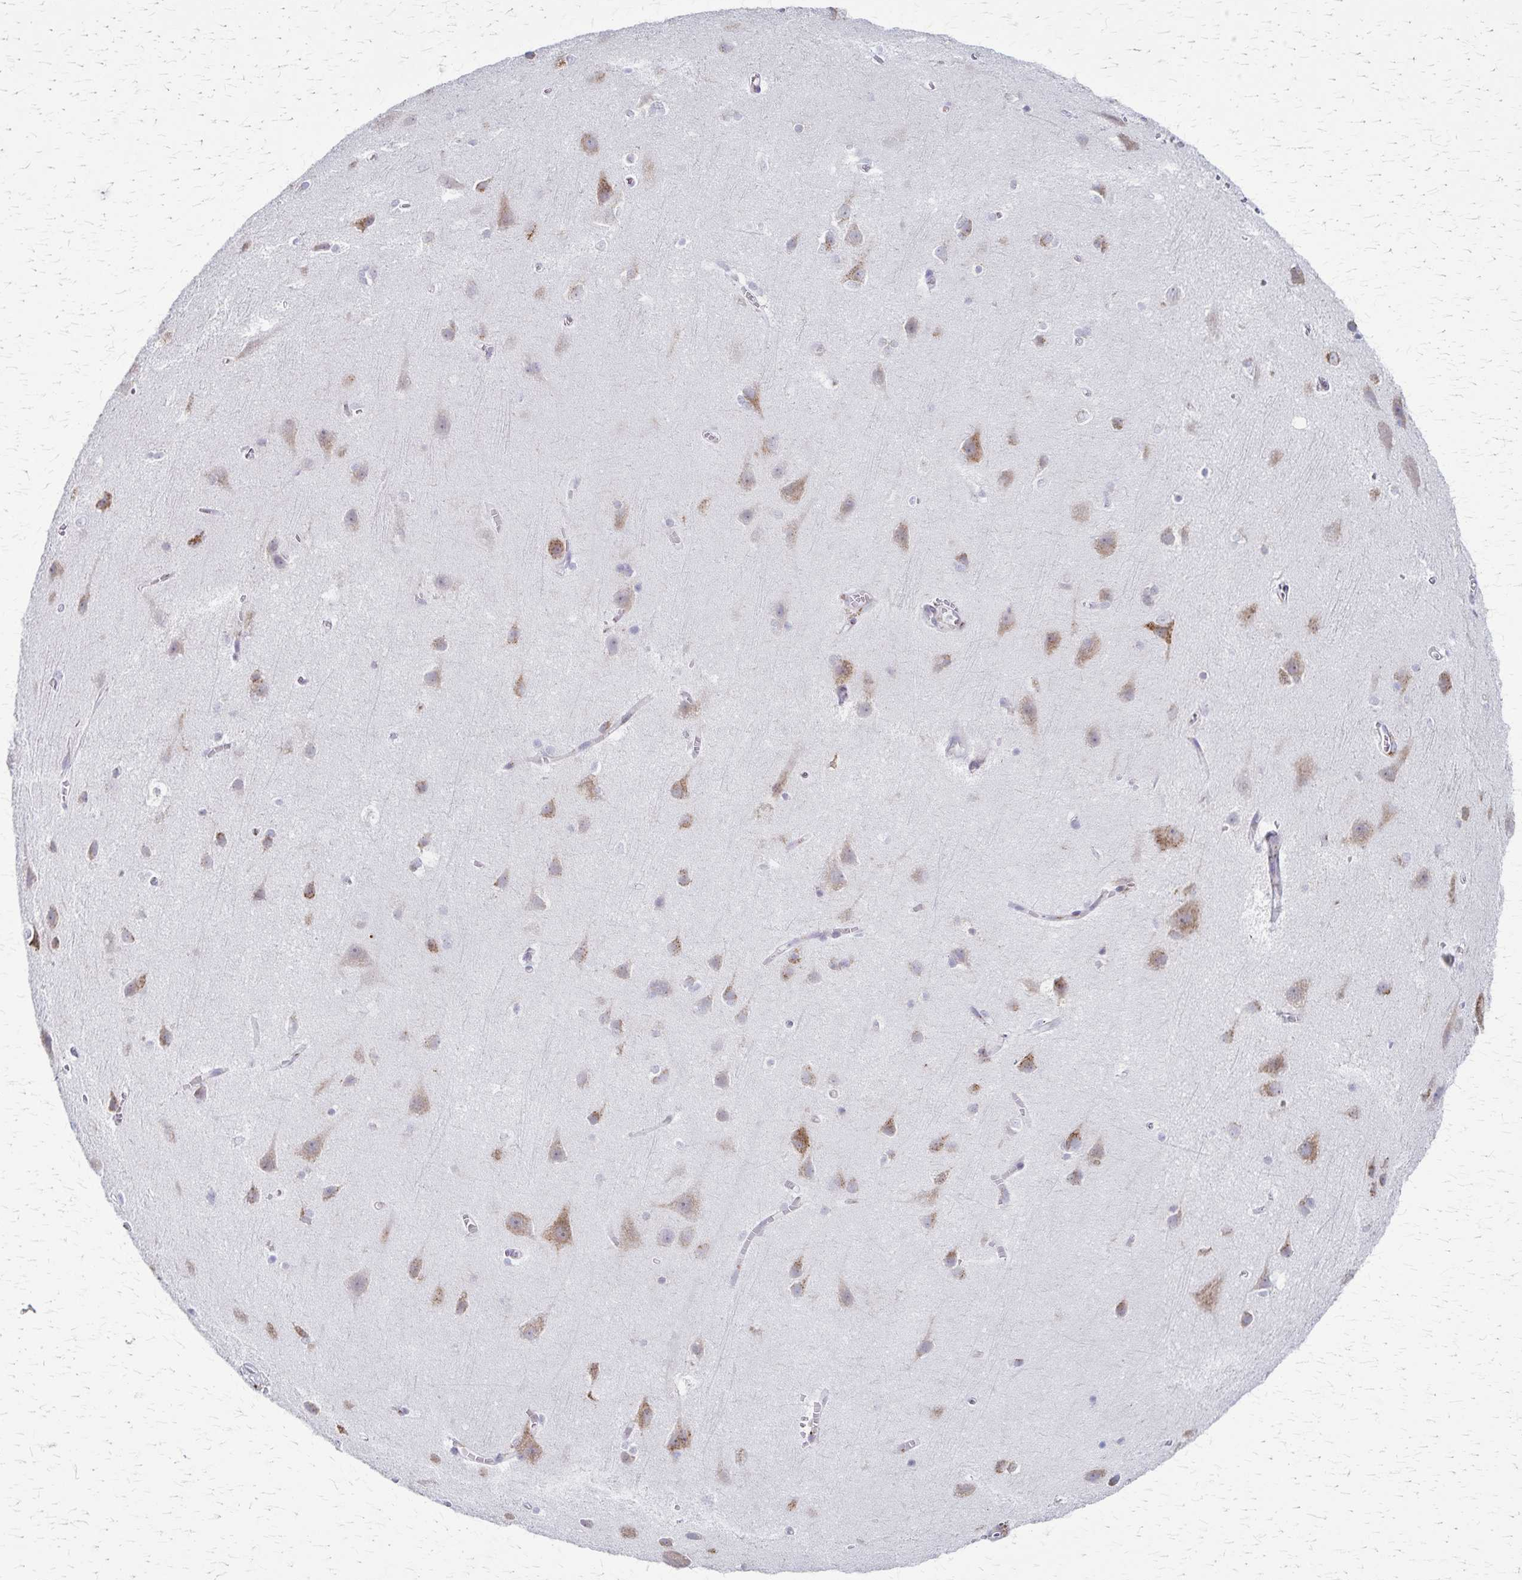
{"staining": {"intensity": "weak", "quantity": "25%-75%", "location": "cytoplasmic/membranous"}, "tissue": "cerebral cortex", "cell_type": "Endothelial cells", "image_type": "normal", "snomed": [{"axis": "morphology", "description": "Normal tissue, NOS"}, {"axis": "topography", "description": "Cerebral cortex"}], "caption": "The immunohistochemical stain shows weak cytoplasmic/membranous staining in endothelial cells of unremarkable cerebral cortex.", "gene": "MCFD2", "patient": {"sex": "male", "age": 37}}